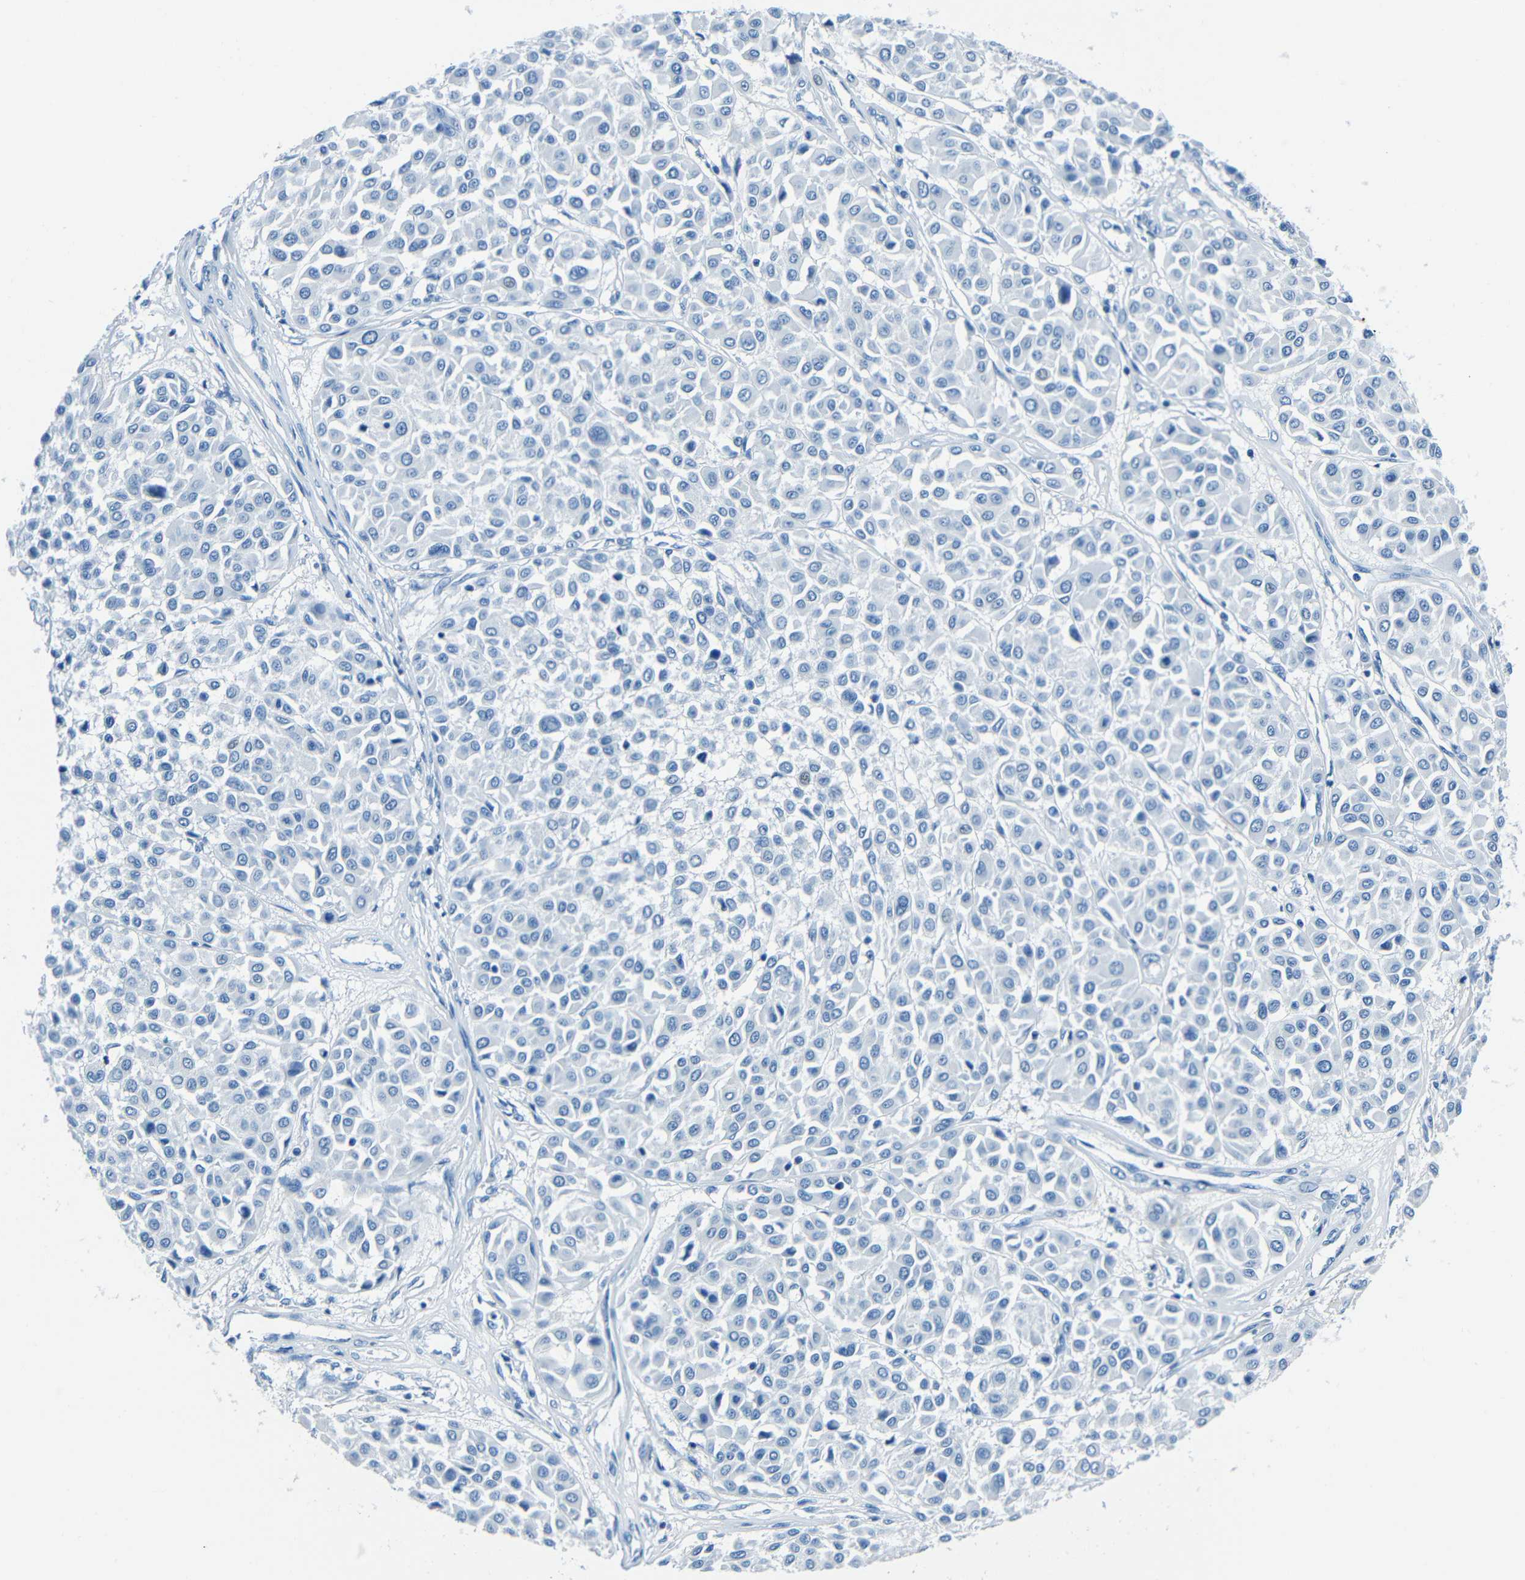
{"staining": {"intensity": "negative", "quantity": "none", "location": "none"}, "tissue": "melanoma", "cell_type": "Tumor cells", "image_type": "cancer", "snomed": [{"axis": "morphology", "description": "Malignant melanoma, Metastatic site"}, {"axis": "topography", "description": "Soft tissue"}], "caption": "A histopathology image of human malignant melanoma (metastatic site) is negative for staining in tumor cells.", "gene": "FBN2", "patient": {"sex": "male", "age": 41}}